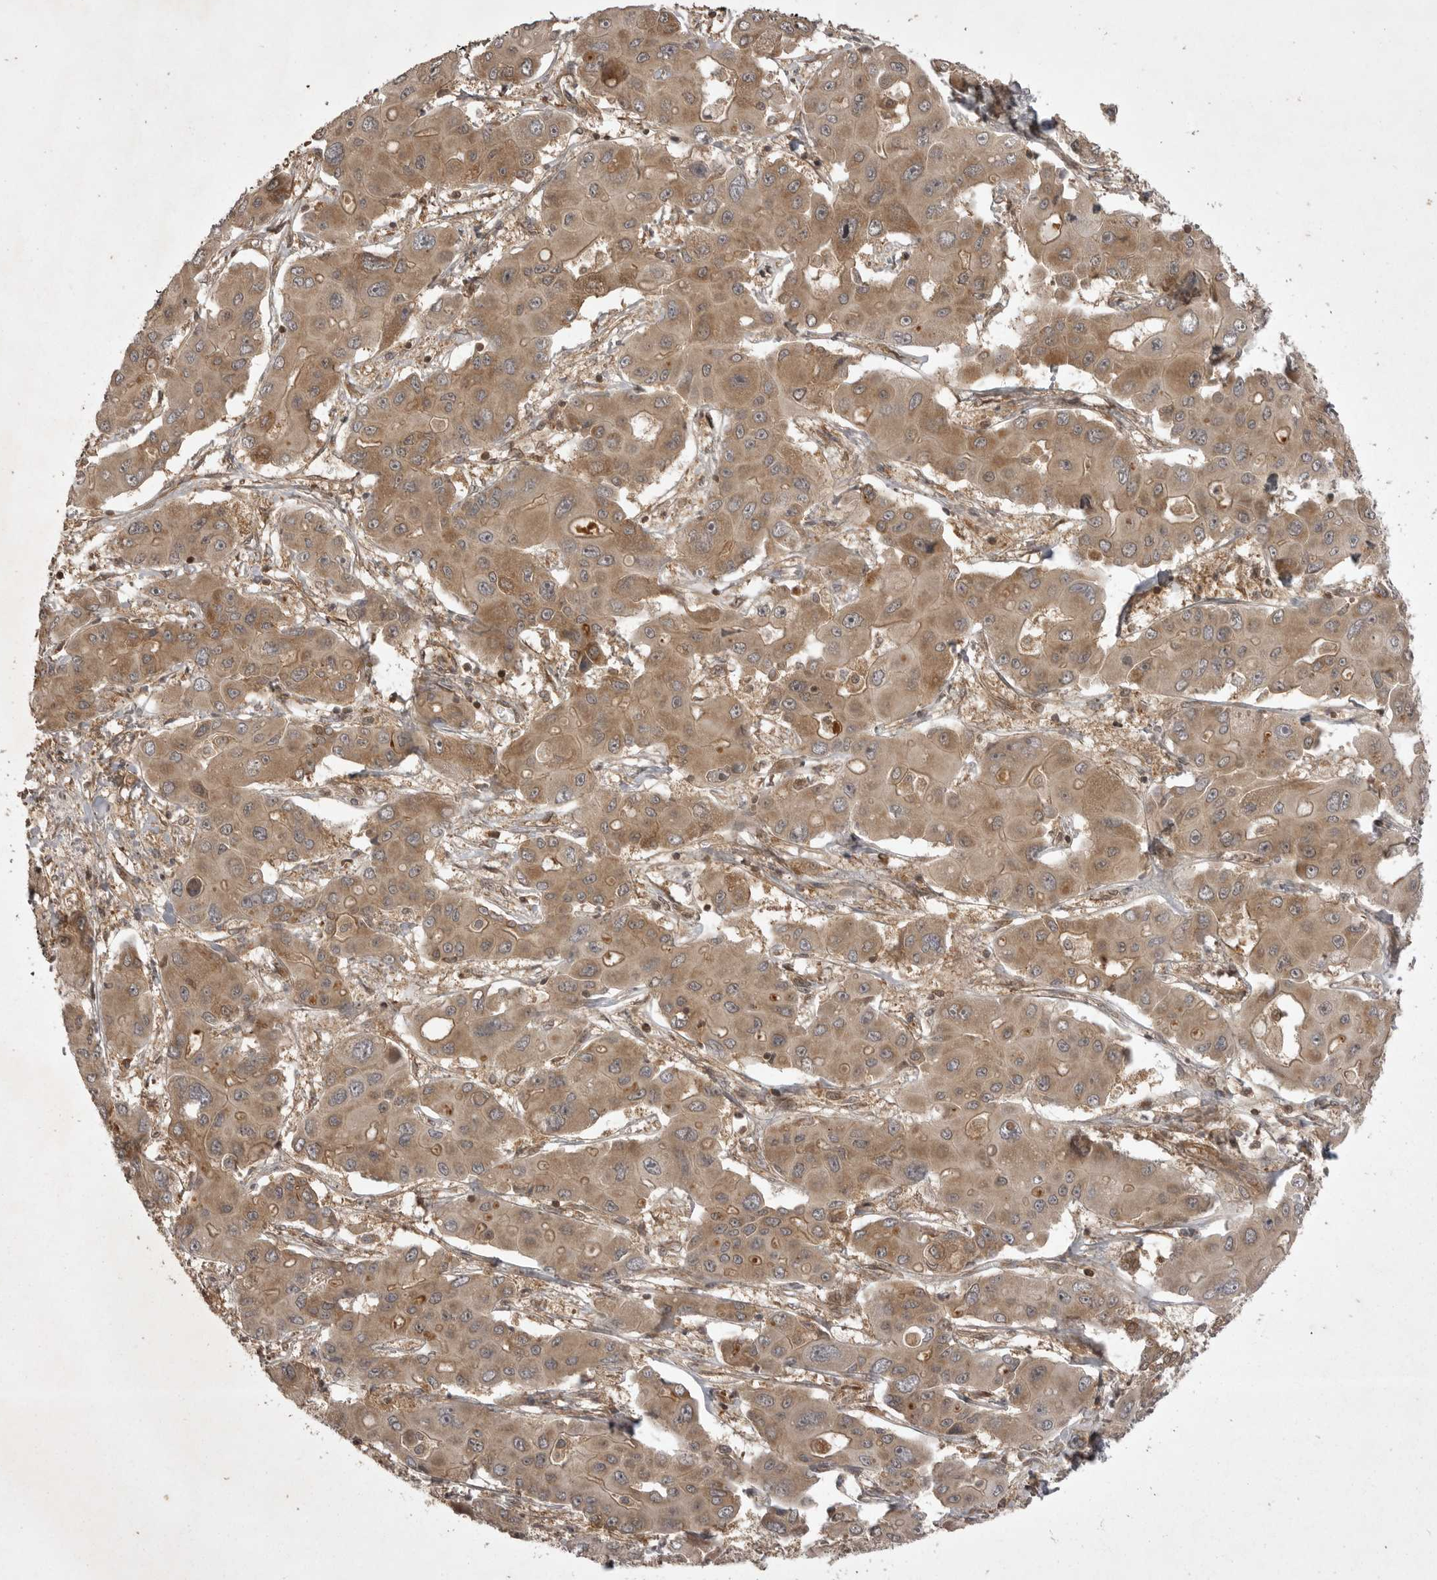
{"staining": {"intensity": "moderate", "quantity": ">75%", "location": "cytoplasmic/membranous"}, "tissue": "liver cancer", "cell_type": "Tumor cells", "image_type": "cancer", "snomed": [{"axis": "morphology", "description": "Cholangiocarcinoma"}, {"axis": "topography", "description": "Liver"}], "caption": "This photomicrograph exhibits immunohistochemistry (IHC) staining of human liver cancer, with medium moderate cytoplasmic/membranous expression in about >75% of tumor cells.", "gene": "STK24", "patient": {"sex": "male", "age": 67}}